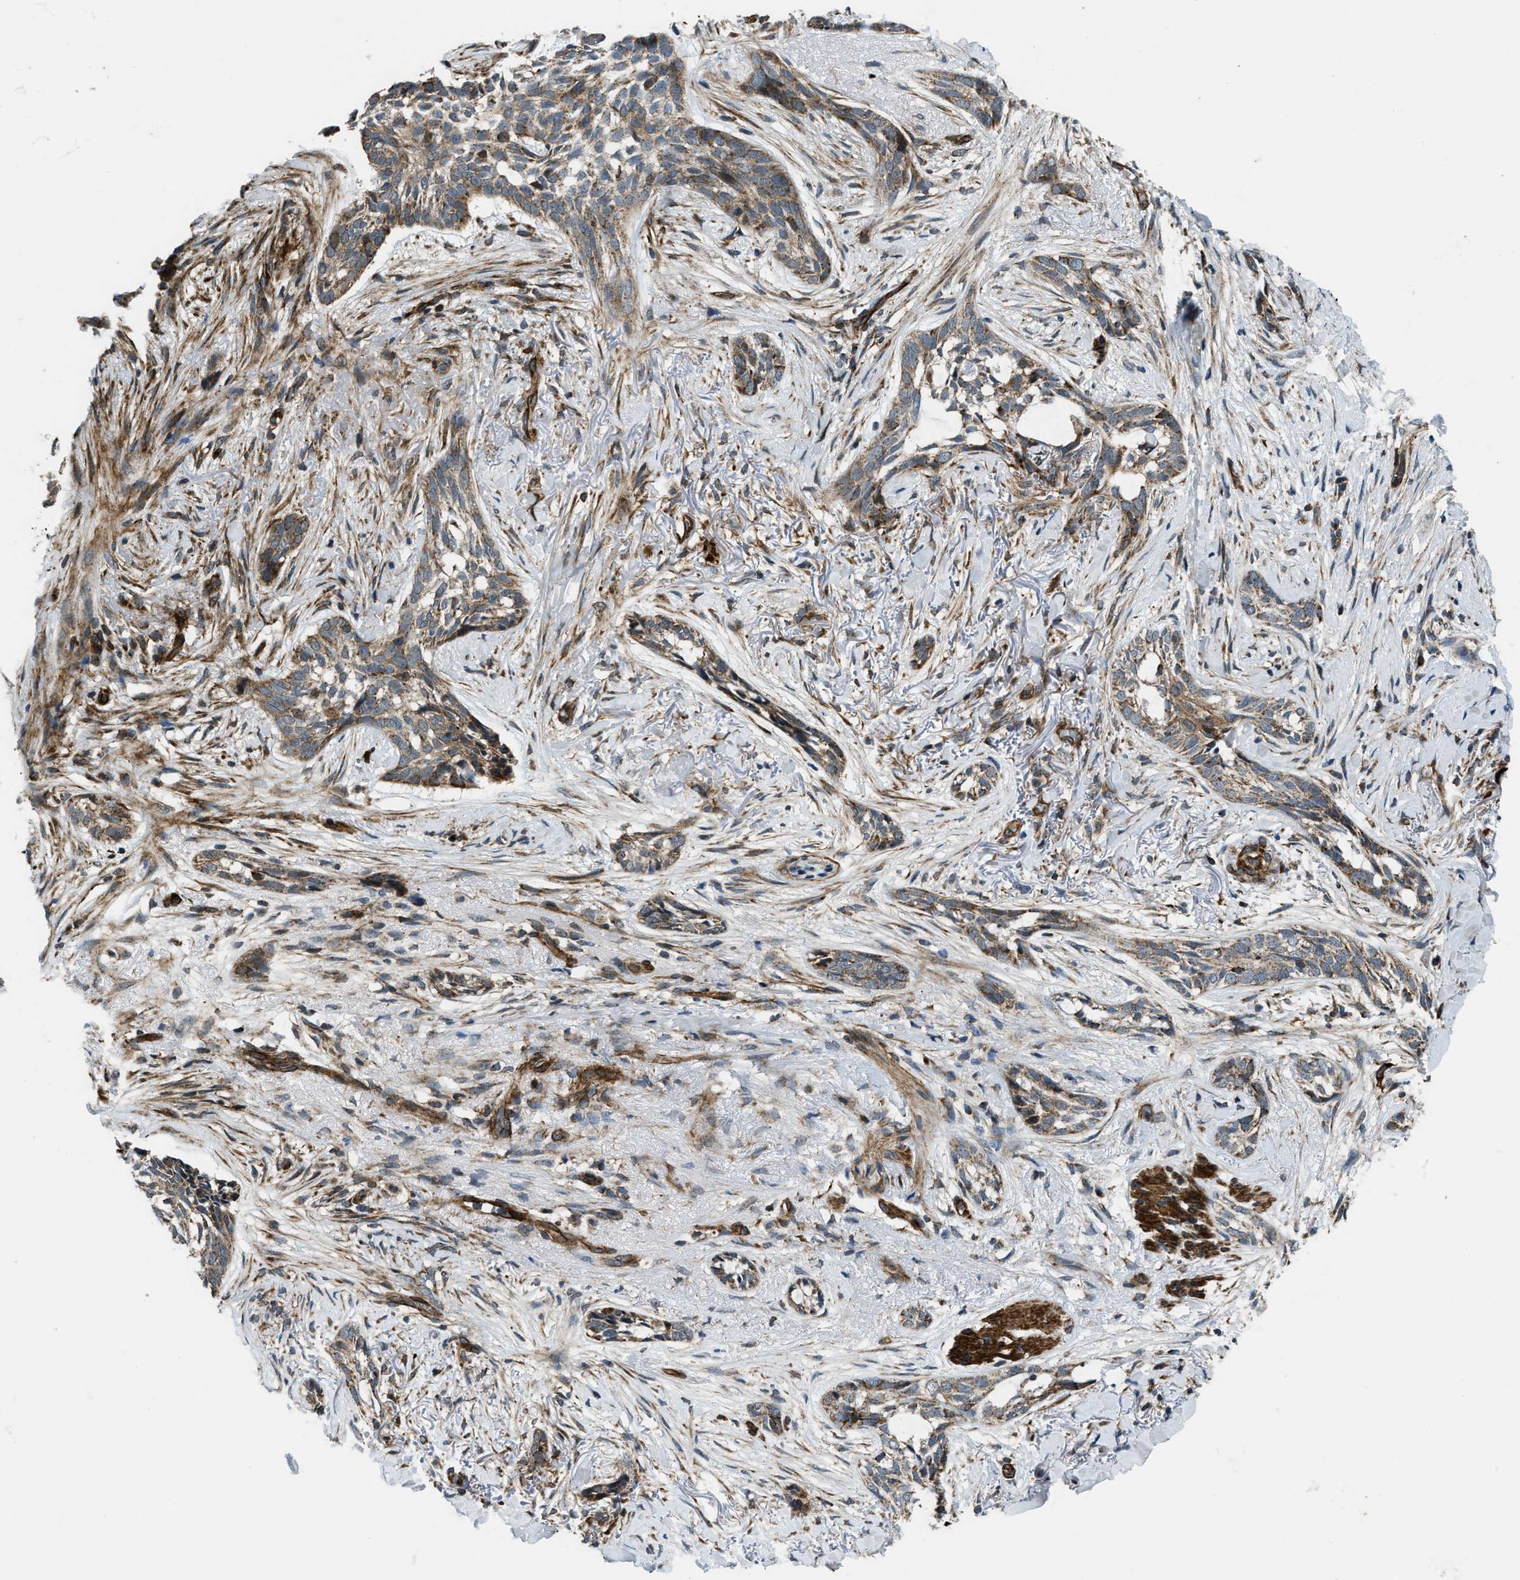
{"staining": {"intensity": "weak", "quantity": ">75%", "location": "cytoplasmic/membranous"}, "tissue": "skin cancer", "cell_type": "Tumor cells", "image_type": "cancer", "snomed": [{"axis": "morphology", "description": "Basal cell carcinoma"}, {"axis": "topography", "description": "Skin"}], "caption": "Skin basal cell carcinoma stained with immunohistochemistry (IHC) shows weak cytoplasmic/membranous expression in about >75% of tumor cells.", "gene": "GSDME", "patient": {"sex": "female", "age": 88}}